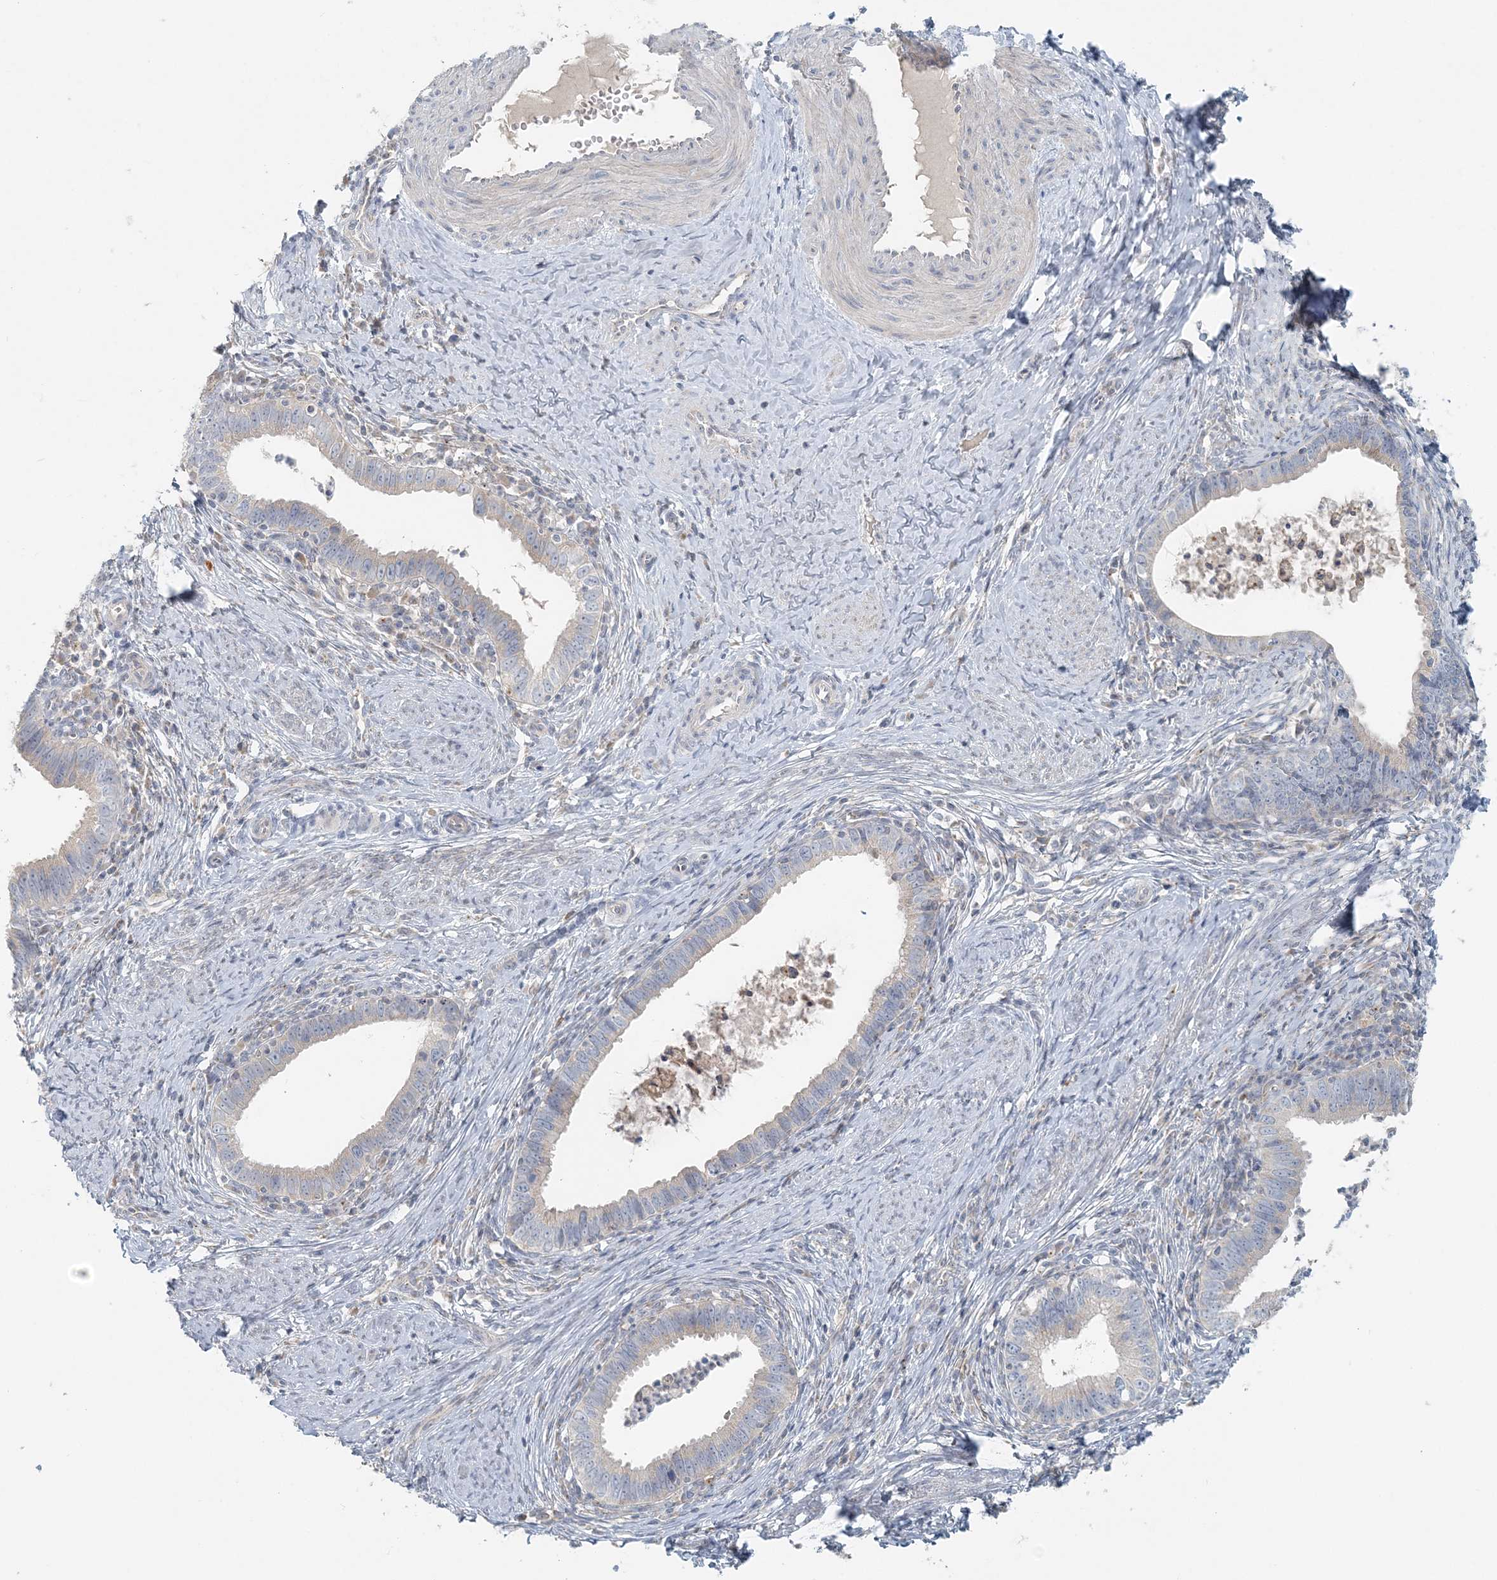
{"staining": {"intensity": "negative", "quantity": "none", "location": "none"}, "tissue": "cervical cancer", "cell_type": "Tumor cells", "image_type": "cancer", "snomed": [{"axis": "morphology", "description": "Adenocarcinoma, NOS"}, {"axis": "topography", "description": "Cervix"}], "caption": "This is a micrograph of IHC staining of cervical cancer, which shows no expression in tumor cells.", "gene": "NAA11", "patient": {"sex": "female", "age": 36}}